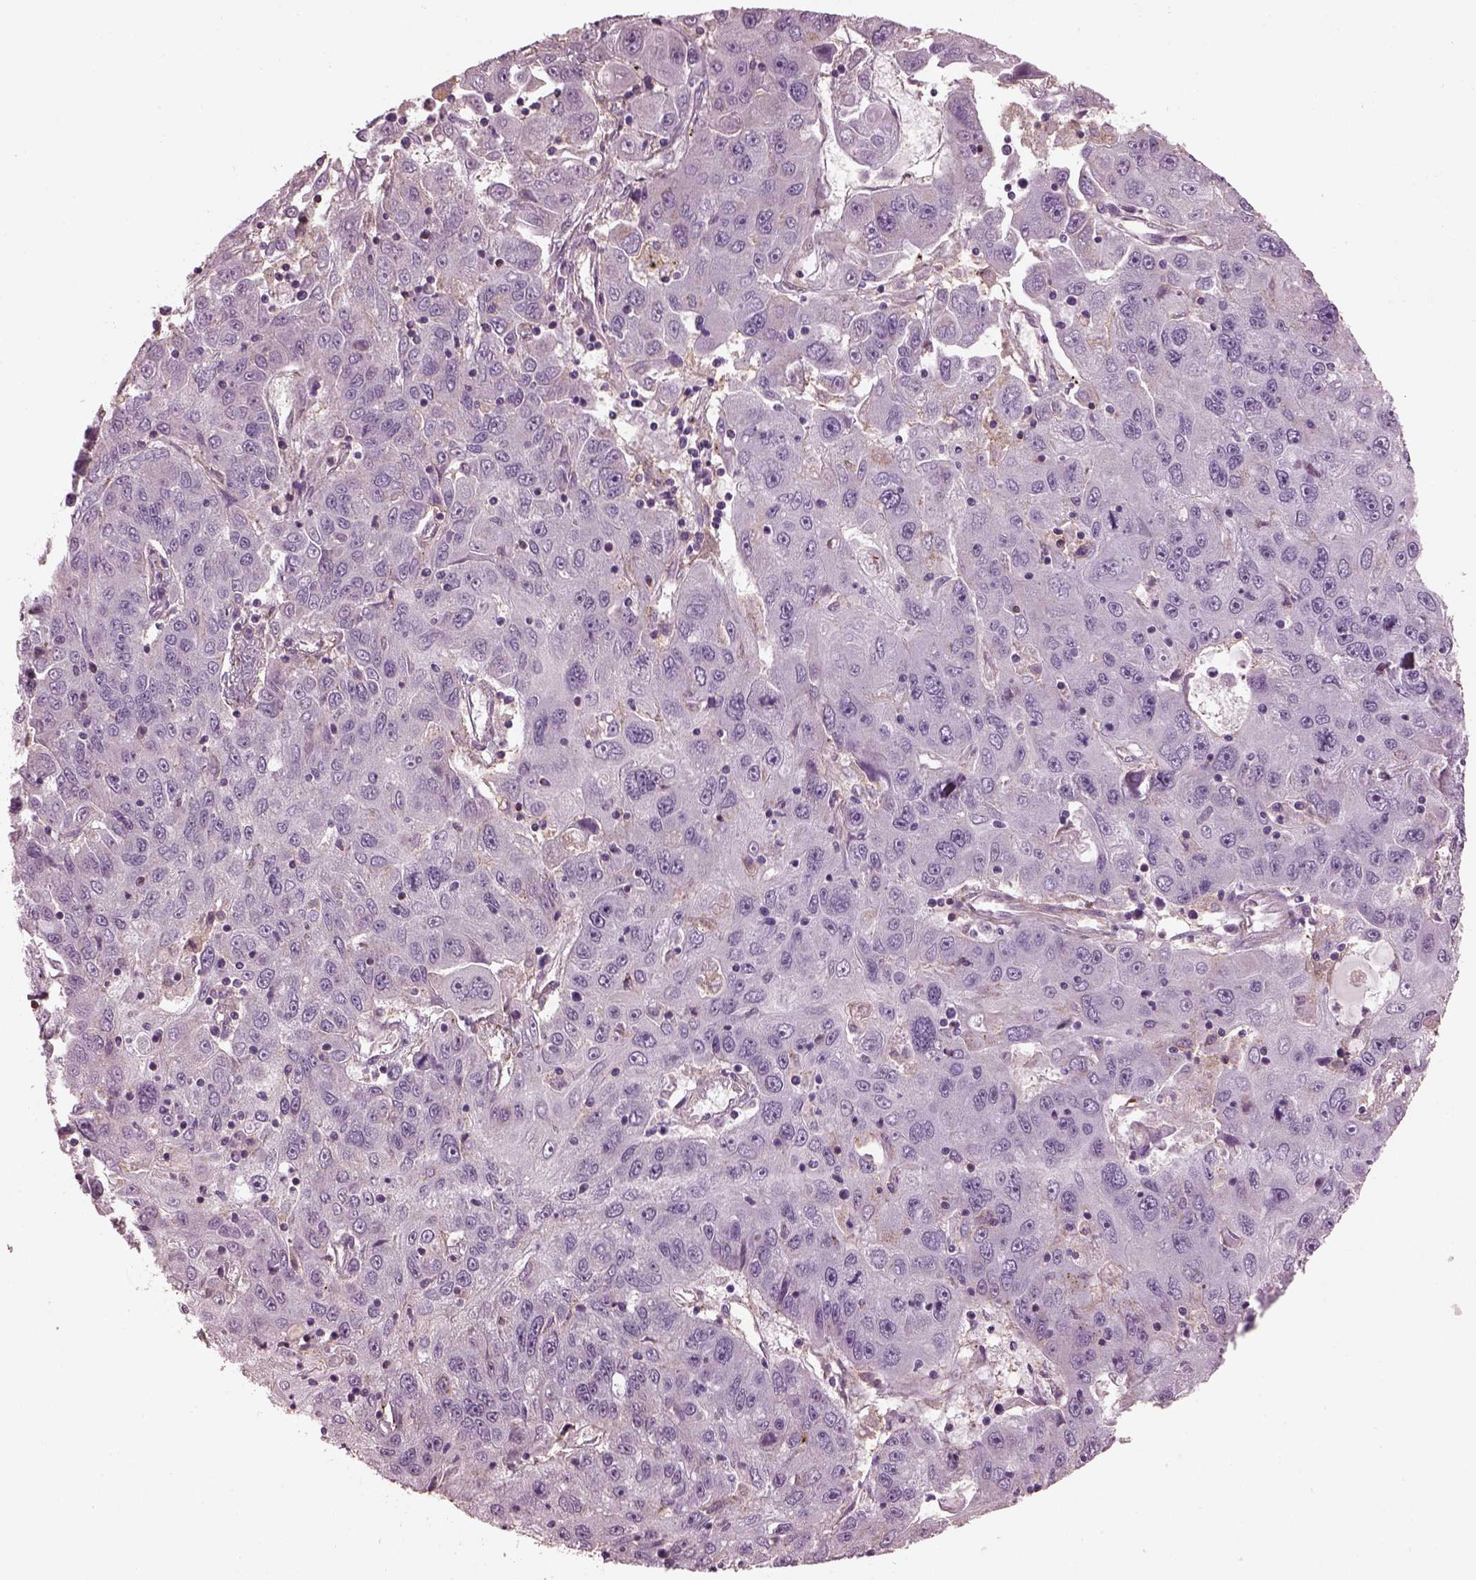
{"staining": {"intensity": "negative", "quantity": "none", "location": "none"}, "tissue": "stomach cancer", "cell_type": "Tumor cells", "image_type": "cancer", "snomed": [{"axis": "morphology", "description": "Adenocarcinoma, NOS"}, {"axis": "topography", "description": "Stomach"}], "caption": "High power microscopy image of an immunohistochemistry histopathology image of adenocarcinoma (stomach), revealing no significant positivity in tumor cells. (IHC, brightfield microscopy, high magnification).", "gene": "SRI", "patient": {"sex": "male", "age": 56}}